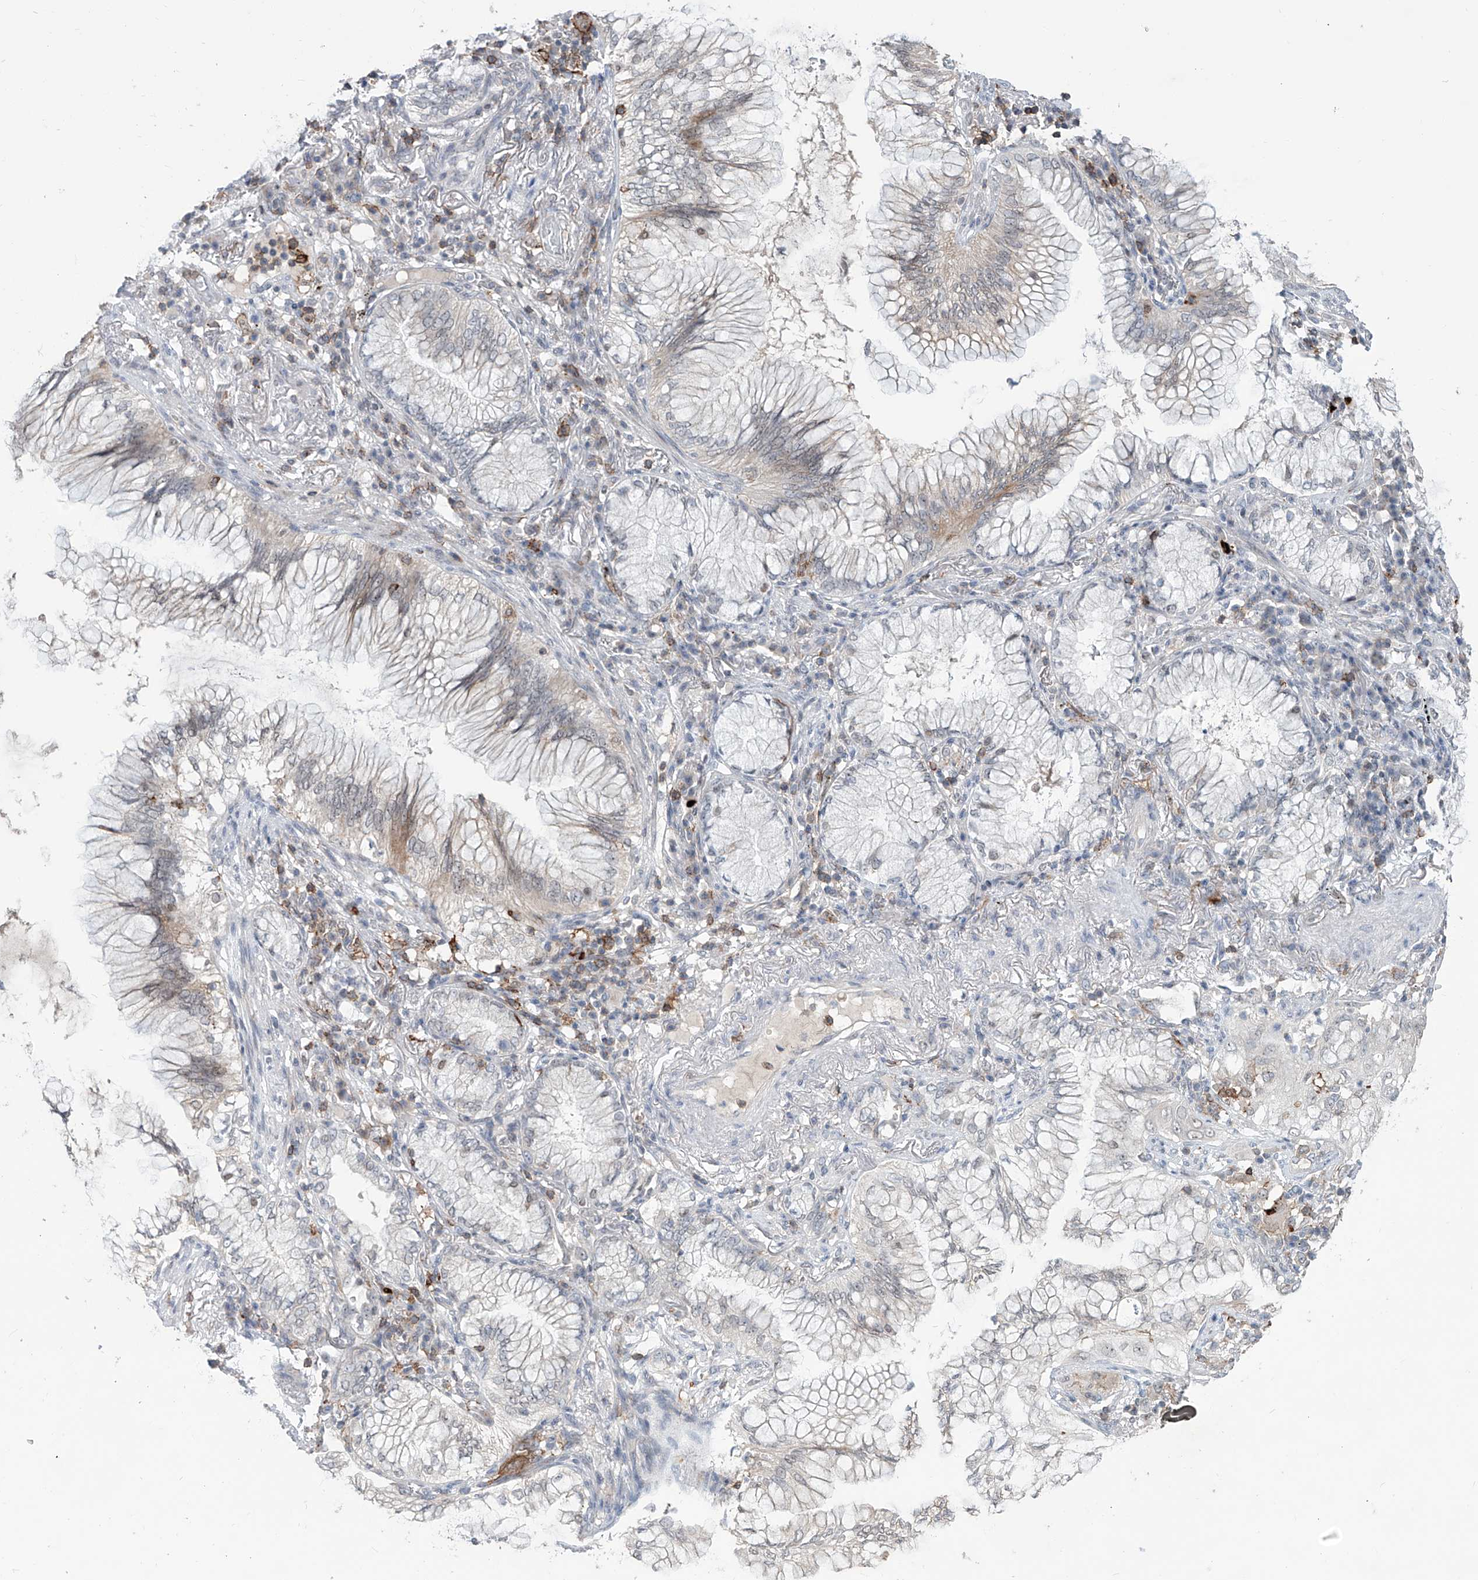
{"staining": {"intensity": "negative", "quantity": "none", "location": "none"}, "tissue": "lung cancer", "cell_type": "Tumor cells", "image_type": "cancer", "snomed": [{"axis": "morphology", "description": "Adenocarcinoma, NOS"}, {"axis": "topography", "description": "Lung"}], "caption": "The histopathology image displays no significant expression in tumor cells of lung cancer (adenocarcinoma).", "gene": "ZBTB48", "patient": {"sex": "female", "age": 70}}